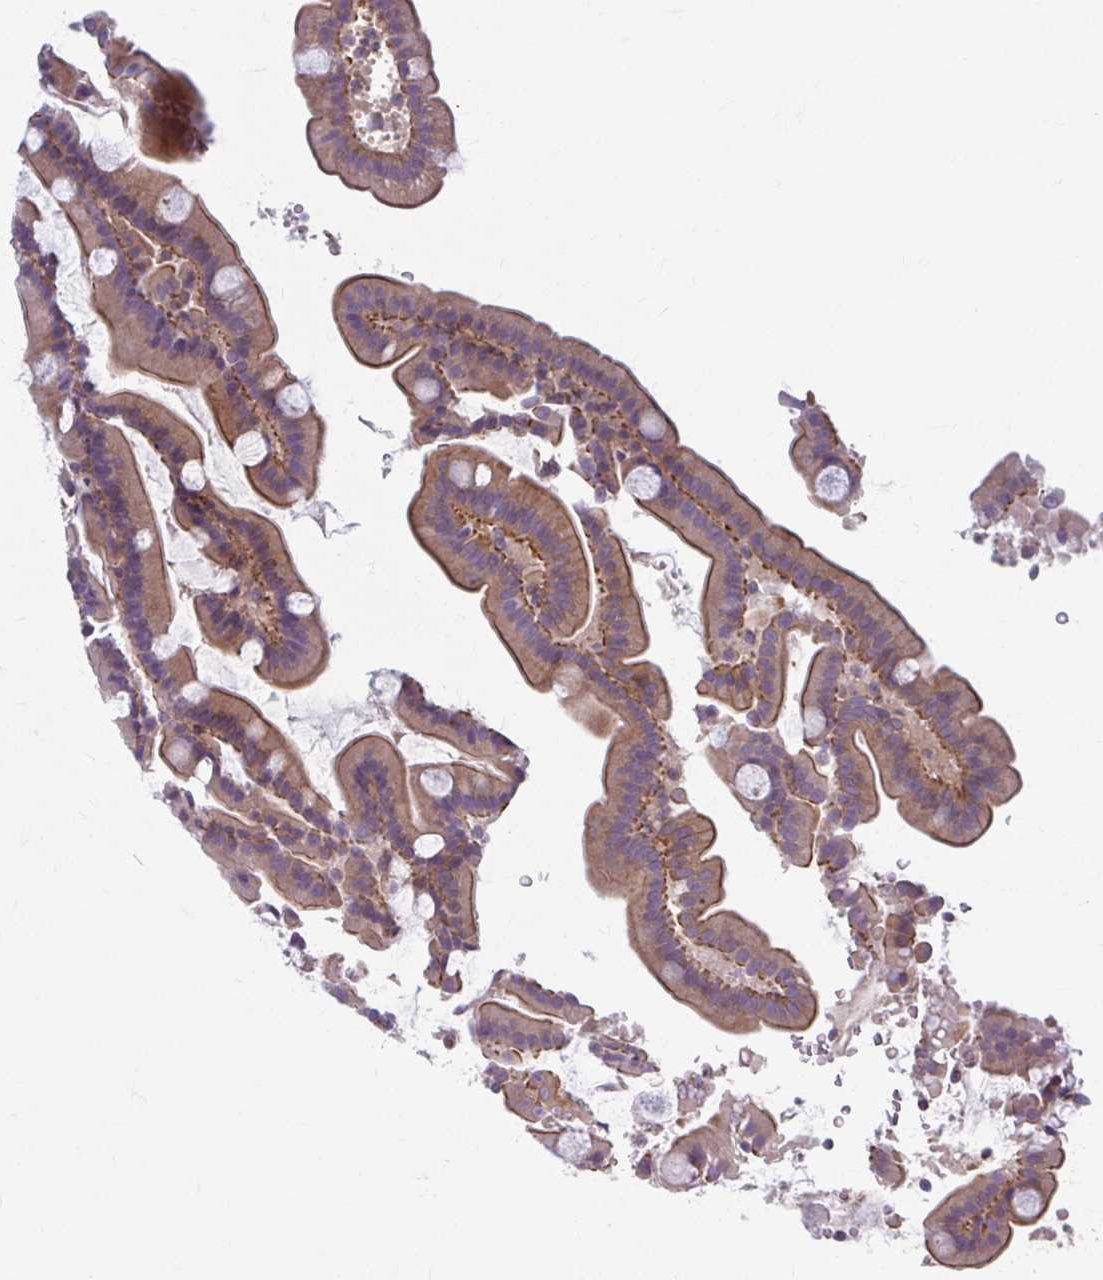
{"staining": {"intensity": "moderate", "quantity": "25%-75%", "location": "cytoplasmic/membranous"}, "tissue": "duodenum", "cell_type": "Glandular cells", "image_type": "normal", "snomed": [{"axis": "morphology", "description": "Normal tissue, NOS"}, {"axis": "topography", "description": "Duodenum"}], "caption": "Duodenum stained for a protein (brown) exhibits moderate cytoplasmic/membranous positive staining in approximately 25%-75% of glandular cells.", "gene": "EID2B", "patient": {"sex": "male", "age": 55}}